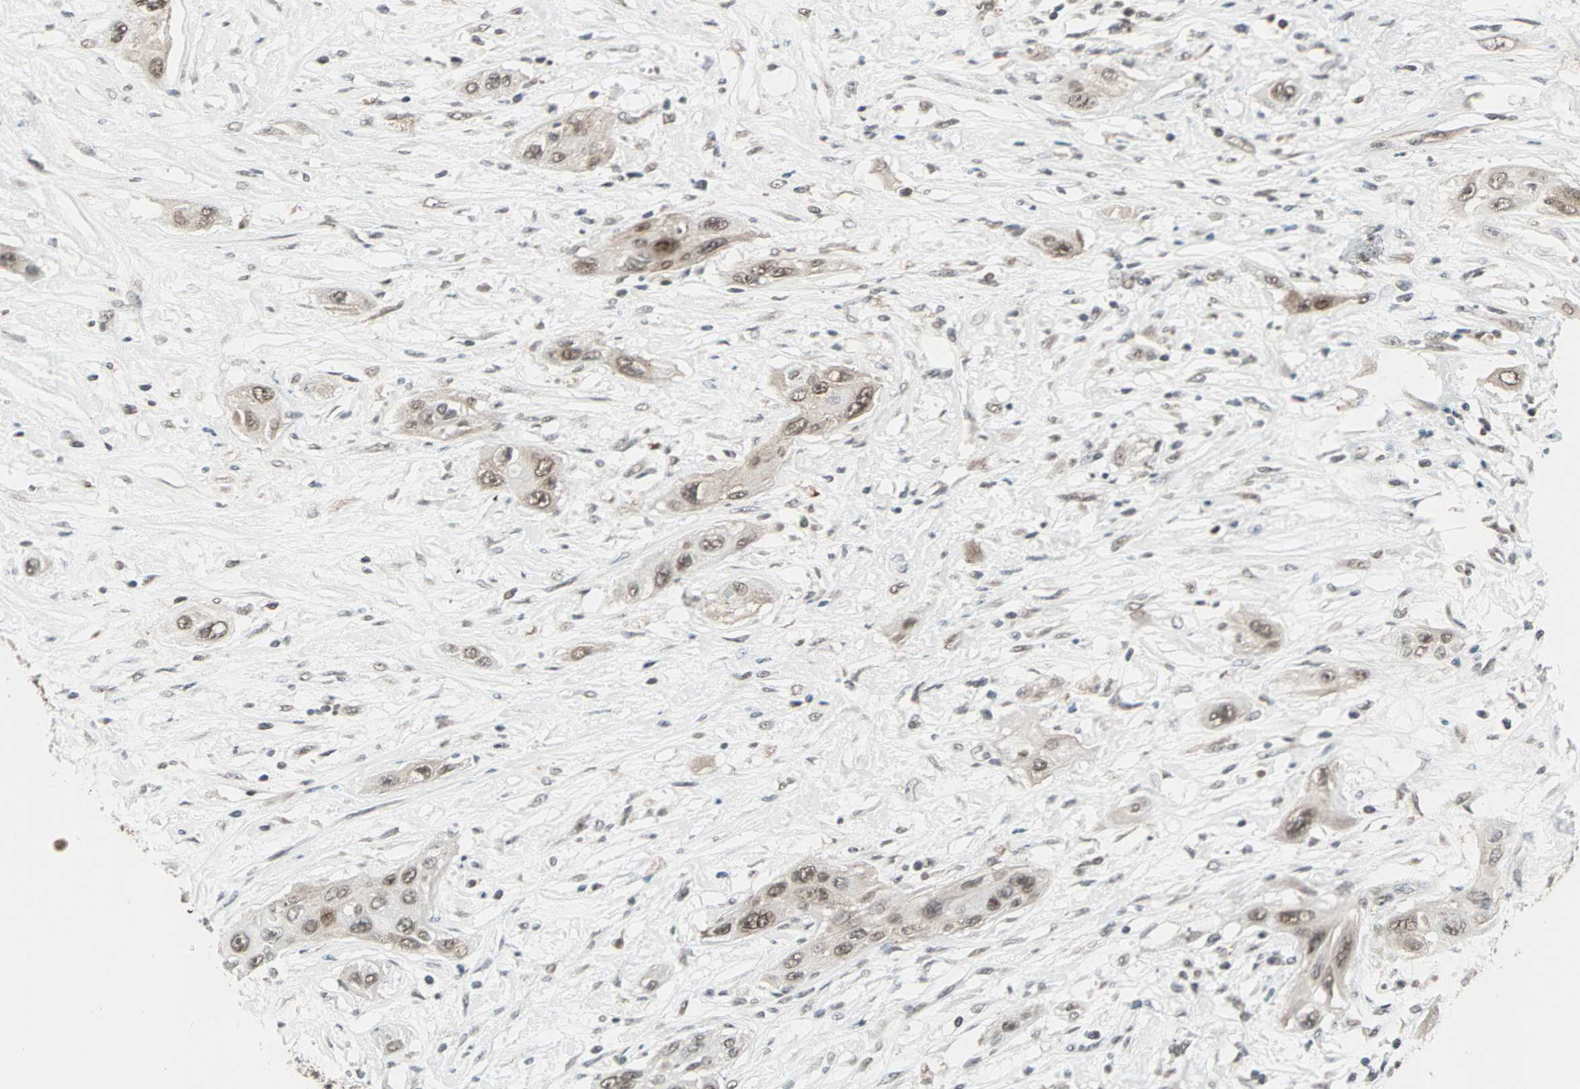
{"staining": {"intensity": "weak", "quantity": ">75%", "location": "cytoplasmic/membranous,nuclear"}, "tissue": "lung cancer", "cell_type": "Tumor cells", "image_type": "cancer", "snomed": [{"axis": "morphology", "description": "Squamous cell carcinoma, NOS"}, {"axis": "topography", "description": "Lung"}], "caption": "Brown immunohistochemical staining in lung cancer exhibits weak cytoplasmic/membranous and nuclear staining in about >75% of tumor cells. The staining was performed using DAB, with brown indicating positive protein expression. Nuclei are stained blue with hematoxylin.", "gene": "CBLC", "patient": {"sex": "female", "age": 47}}